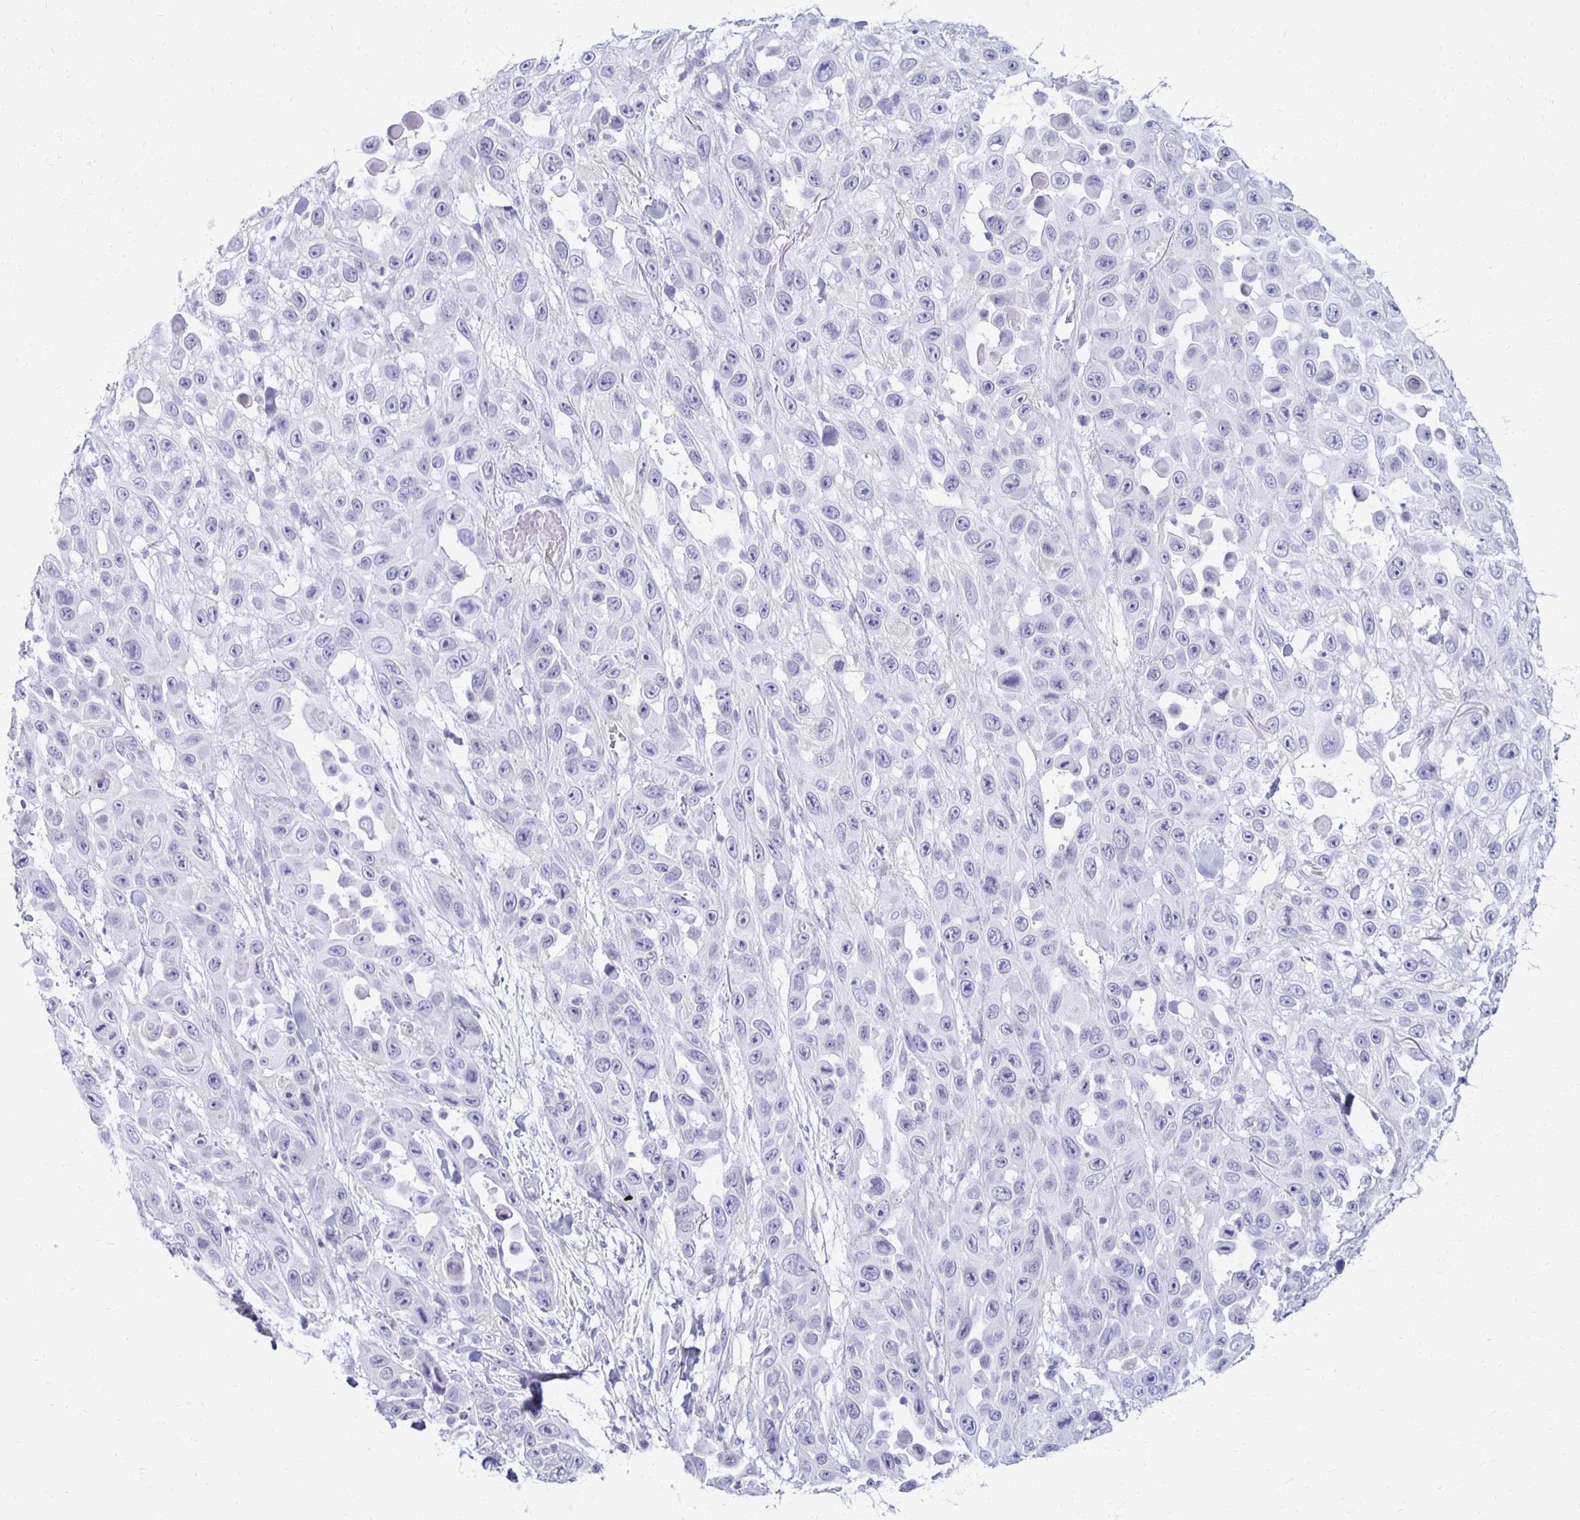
{"staining": {"intensity": "negative", "quantity": "none", "location": "none"}, "tissue": "skin cancer", "cell_type": "Tumor cells", "image_type": "cancer", "snomed": [{"axis": "morphology", "description": "Squamous cell carcinoma, NOS"}, {"axis": "topography", "description": "Skin"}], "caption": "DAB immunohistochemical staining of human skin cancer exhibits no significant expression in tumor cells.", "gene": "RYR1", "patient": {"sex": "male", "age": 81}}